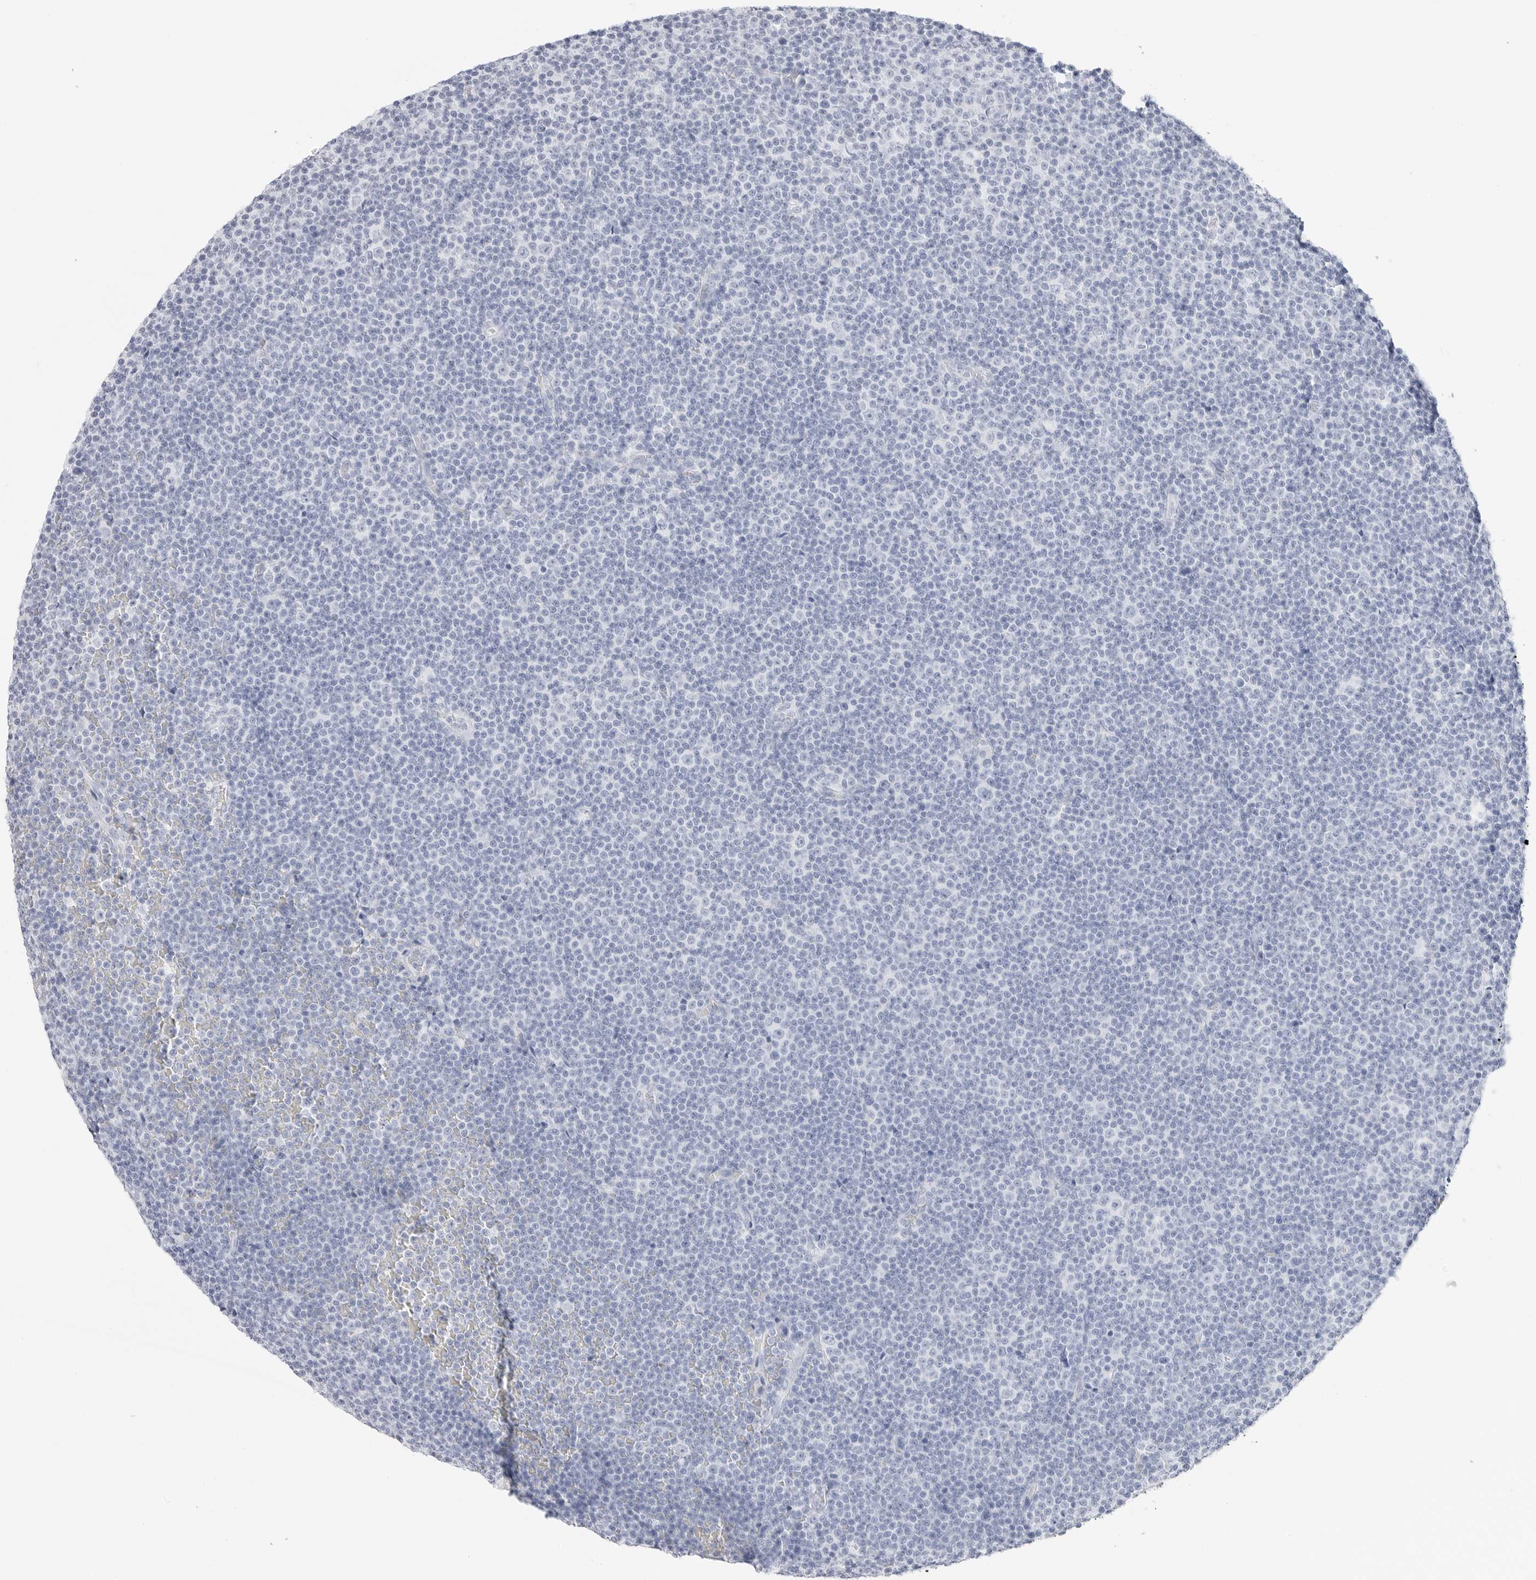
{"staining": {"intensity": "negative", "quantity": "none", "location": "none"}, "tissue": "lymphoma", "cell_type": "Tumor cells", "image_type": "cancer", "snomed": [{"axis": "morphology", "description": "Malignant lymphoma, non-Hodgkin's type, Low grade"}, {"axis": "topography", "description": "Lymph node"}], "caption": "Lymphoma was stained to show a protein in brown. There is no significant expression in tumor cells.", "gene": "TFF2", "patient": {"sex": "female", "age": 67}}